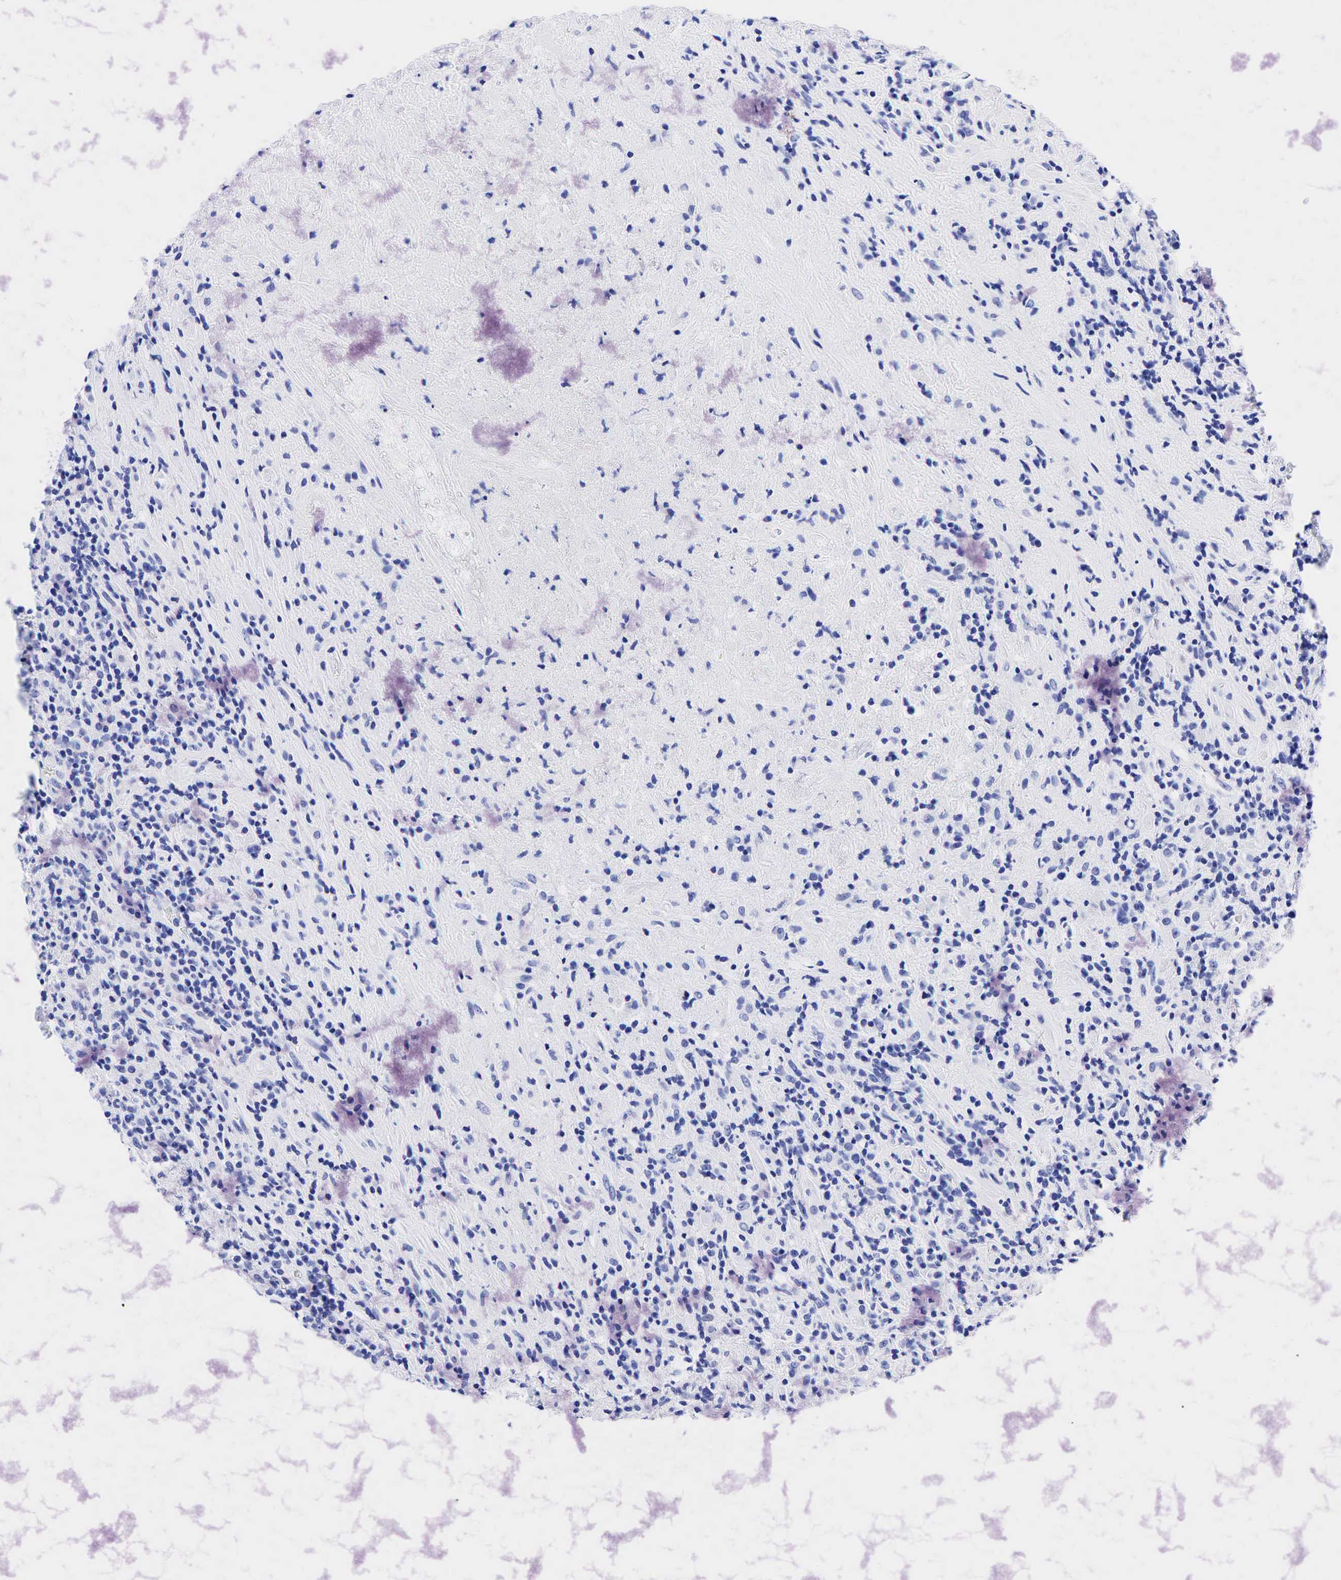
{"staining": {"intensity": "negative", "quantity": "none", "location": "none"}, "tissue": "lymphoma", "cell_type": "Tumor cells", "image_type": "cancer", "snomed": [{"axis": "morphology", "description": "Hodgkin's disease, NOS"}, {"axis": "topography", "description": "Lymph node"}], "caption": "The micrograph exhibits no staining of tumor cells in Hodgkin's disease. (Immunohistochemistry, brightfield microscopy, high magnification).", "gene": "KRT19", "patient": {"sex": "male", "age": 46}}